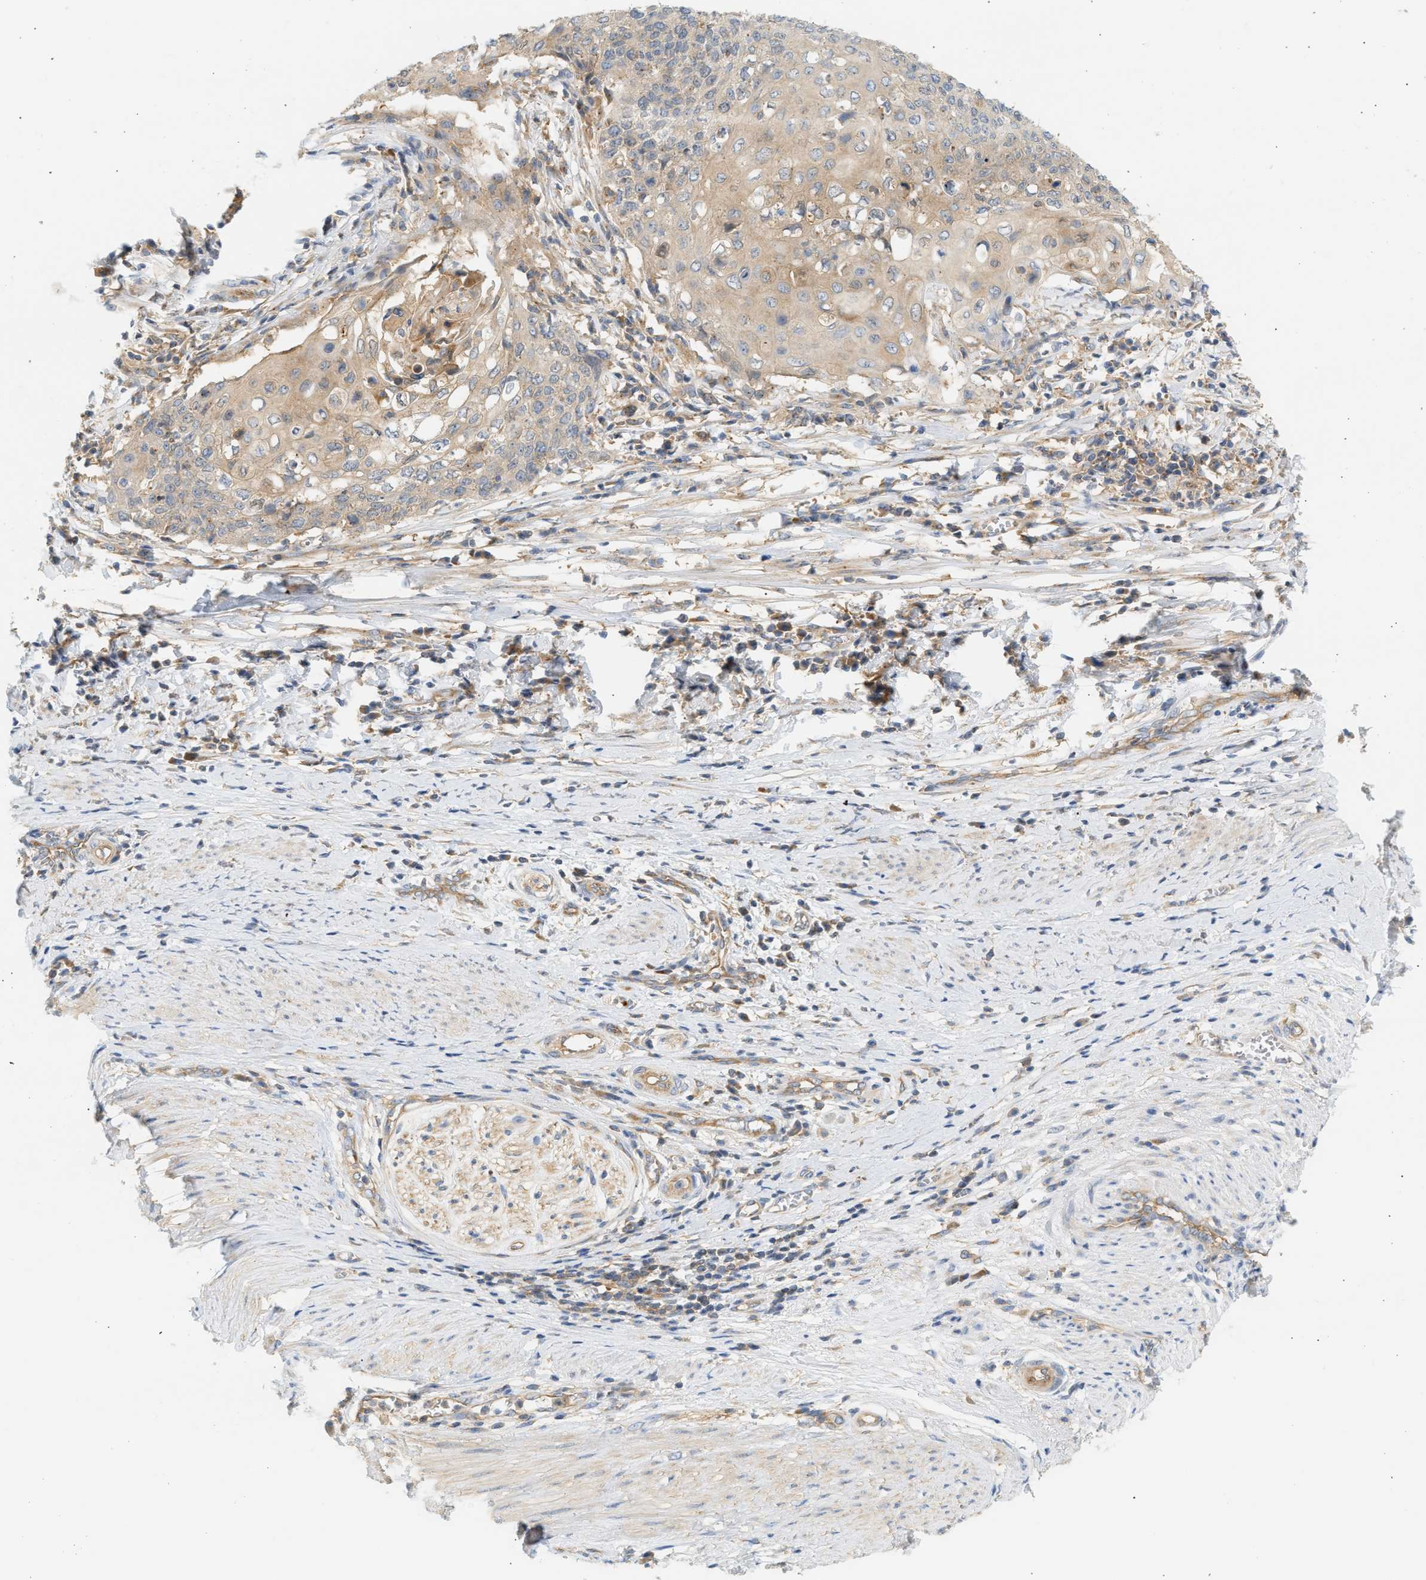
{"staining": {"intensity": "weak", "quantity": ">75%", "location": "cytoplasmic/membranous"}, "tissue": "cervical cancer", "cell_type": "Tumor cells", "image_type": "cancer", "snomed": [{"axis": "morphology", "description": "Squamous cell carcinoma, NOS"}, {"axis": "topography", "description": "Cervix"}], "caption": "Cervical cancer (squamous cell carcinoma) stained with DAB immunohistochemistry (IHC) demonstrates low levels of weak cytoplasmic/membranous positivity in about >75% of tumor cells. (DAB IHC, brown staining for protein, blue staining for nuclei).", "gene": "PAFAH1B1", "patient": {"sex": "female", "age": 39}}